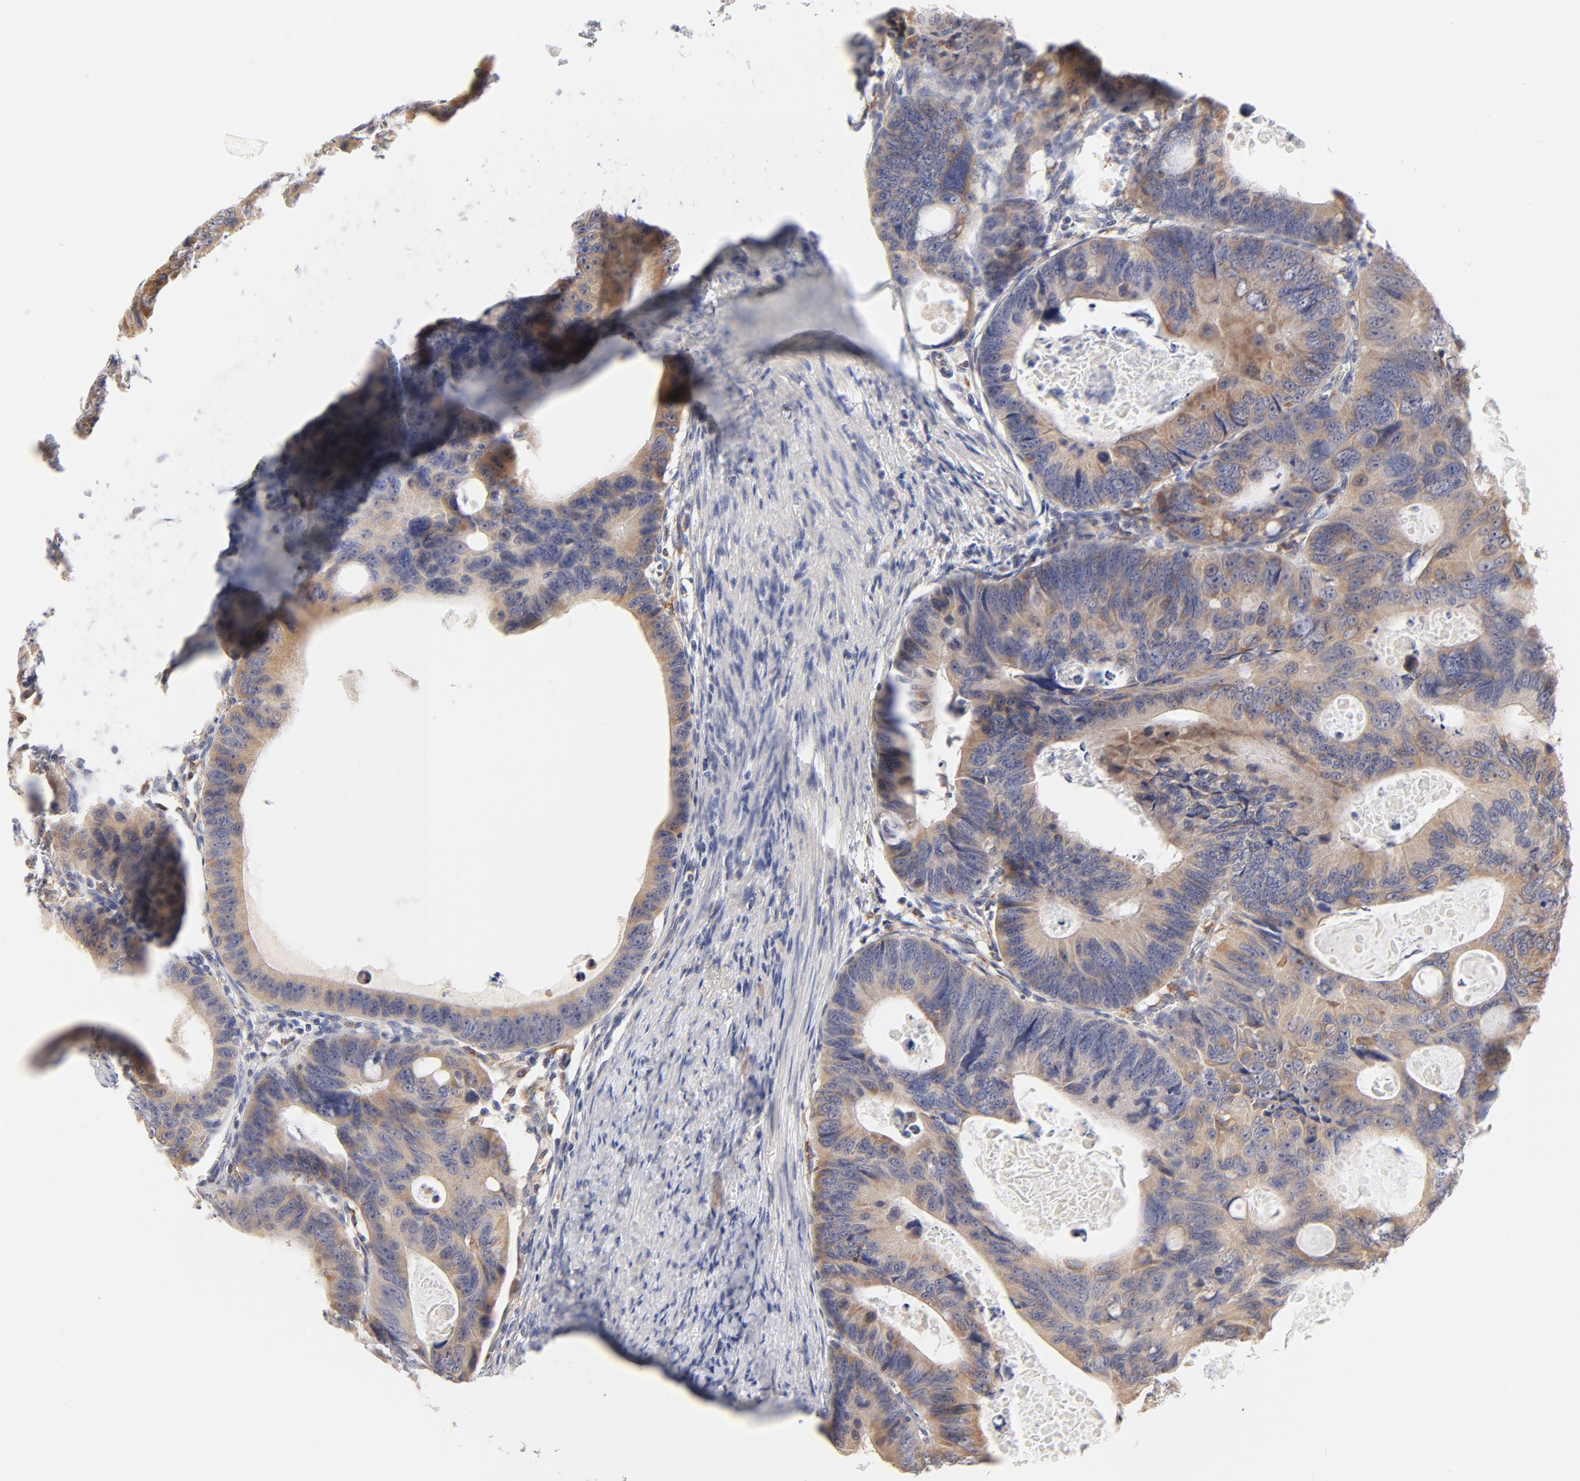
{"staining": {"intensity": "moderate", "quantity": ">75%", "location": "cytoplasmic/membranous"}, "tissue": "colorectal cancer", "cell_type": "Tumor cells", "image_type": "cancer", "snomed": [{"axis": "morphology", "description": "Adenocarcinoma, NOS"}, {"axis": "topography", "description": "Colon"}], "caption": "Moderate cytoplasmic/membranous positivity for a protein is identified in approximately >75% of tumor cells of adenocarcinoma (colorectal) using immunohistochemistry (IHC).", "gene": "MTERF2", "patient": {"sex": "female", "age": 55}}